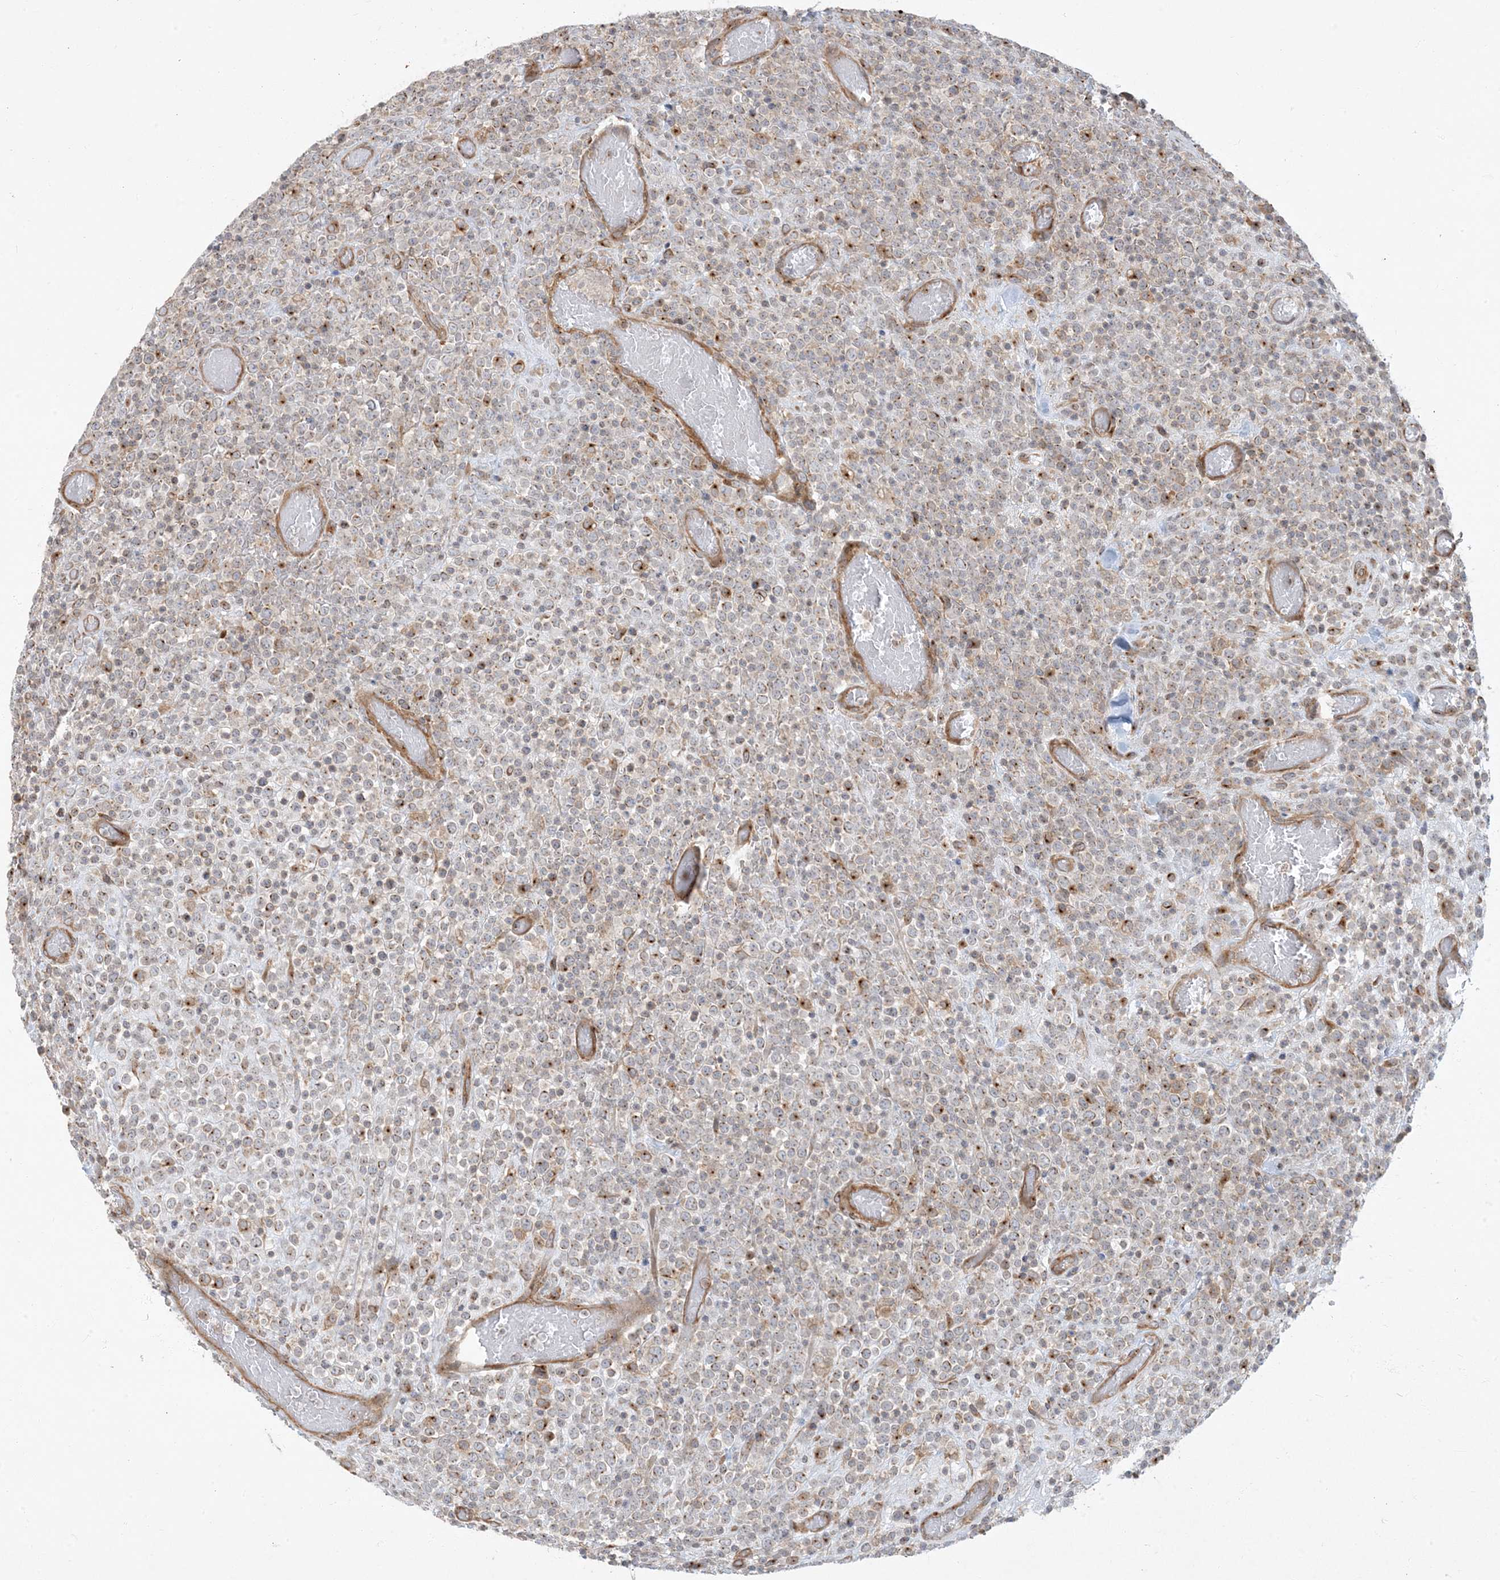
{"staining": {"intensity": "moderate", "quantity": "<25%", "location": "cytoplasmic/membranous"}, "tissue": "lymphoma", "cell_type": "Tumor cells", "image_type": "cancer", "snomed": [{"axis": "morphology", "description": "Malignant lymphoma, non-Hodgkin's type, High grade"}, {"axis": "topography", "description": "Colon"}], "caption": "Moderate cytoplasmic/membranous expression for a protein is present in approximately <25% of tumor cells of high-grade malignant lymphoma, non-Hodgkin's type using IHC.", "gene": "ATP23", "patient": {"sex": "female", "age": 53}}